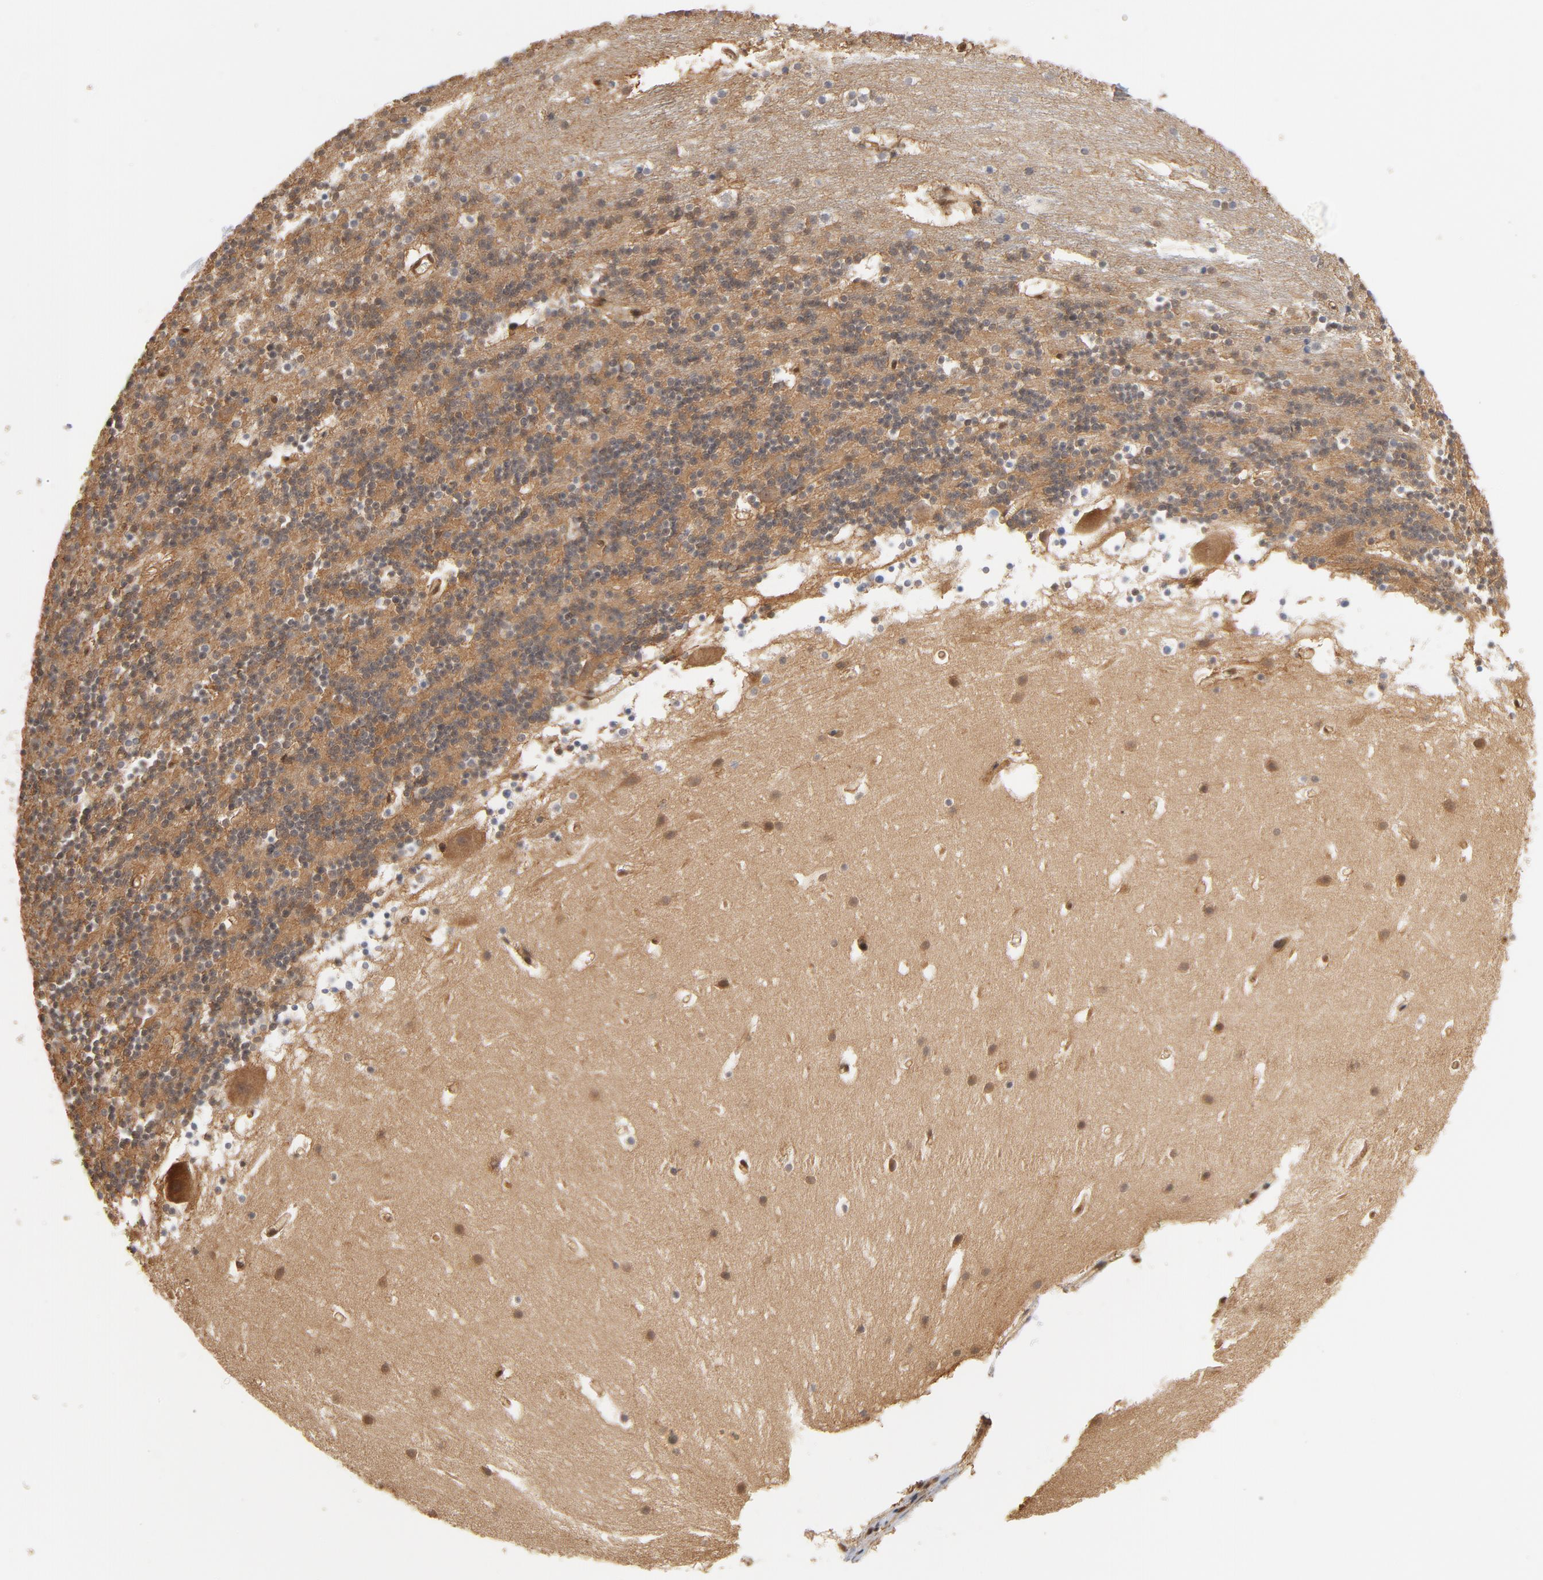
{"staining": {"intensity": "weak", "quantity": "<25%", "location": "nuclear"}, "tissue": "cerebellum", "cell_type": "Cells in granular layer", "image_type": "normal", "snomed": [{"axis": "morphology", "description": "Normal tissue, NOS"}, {"axis": "topography", "description": "Cerebellum"}], "caption": "IHC micrograph of unremarkable cerebellum: cerebellum stained with DAB reveals no significant protein positivity in cells in granular layer.", "gene": "CDC37", "patient": {"sex": "male", "age": 45}}